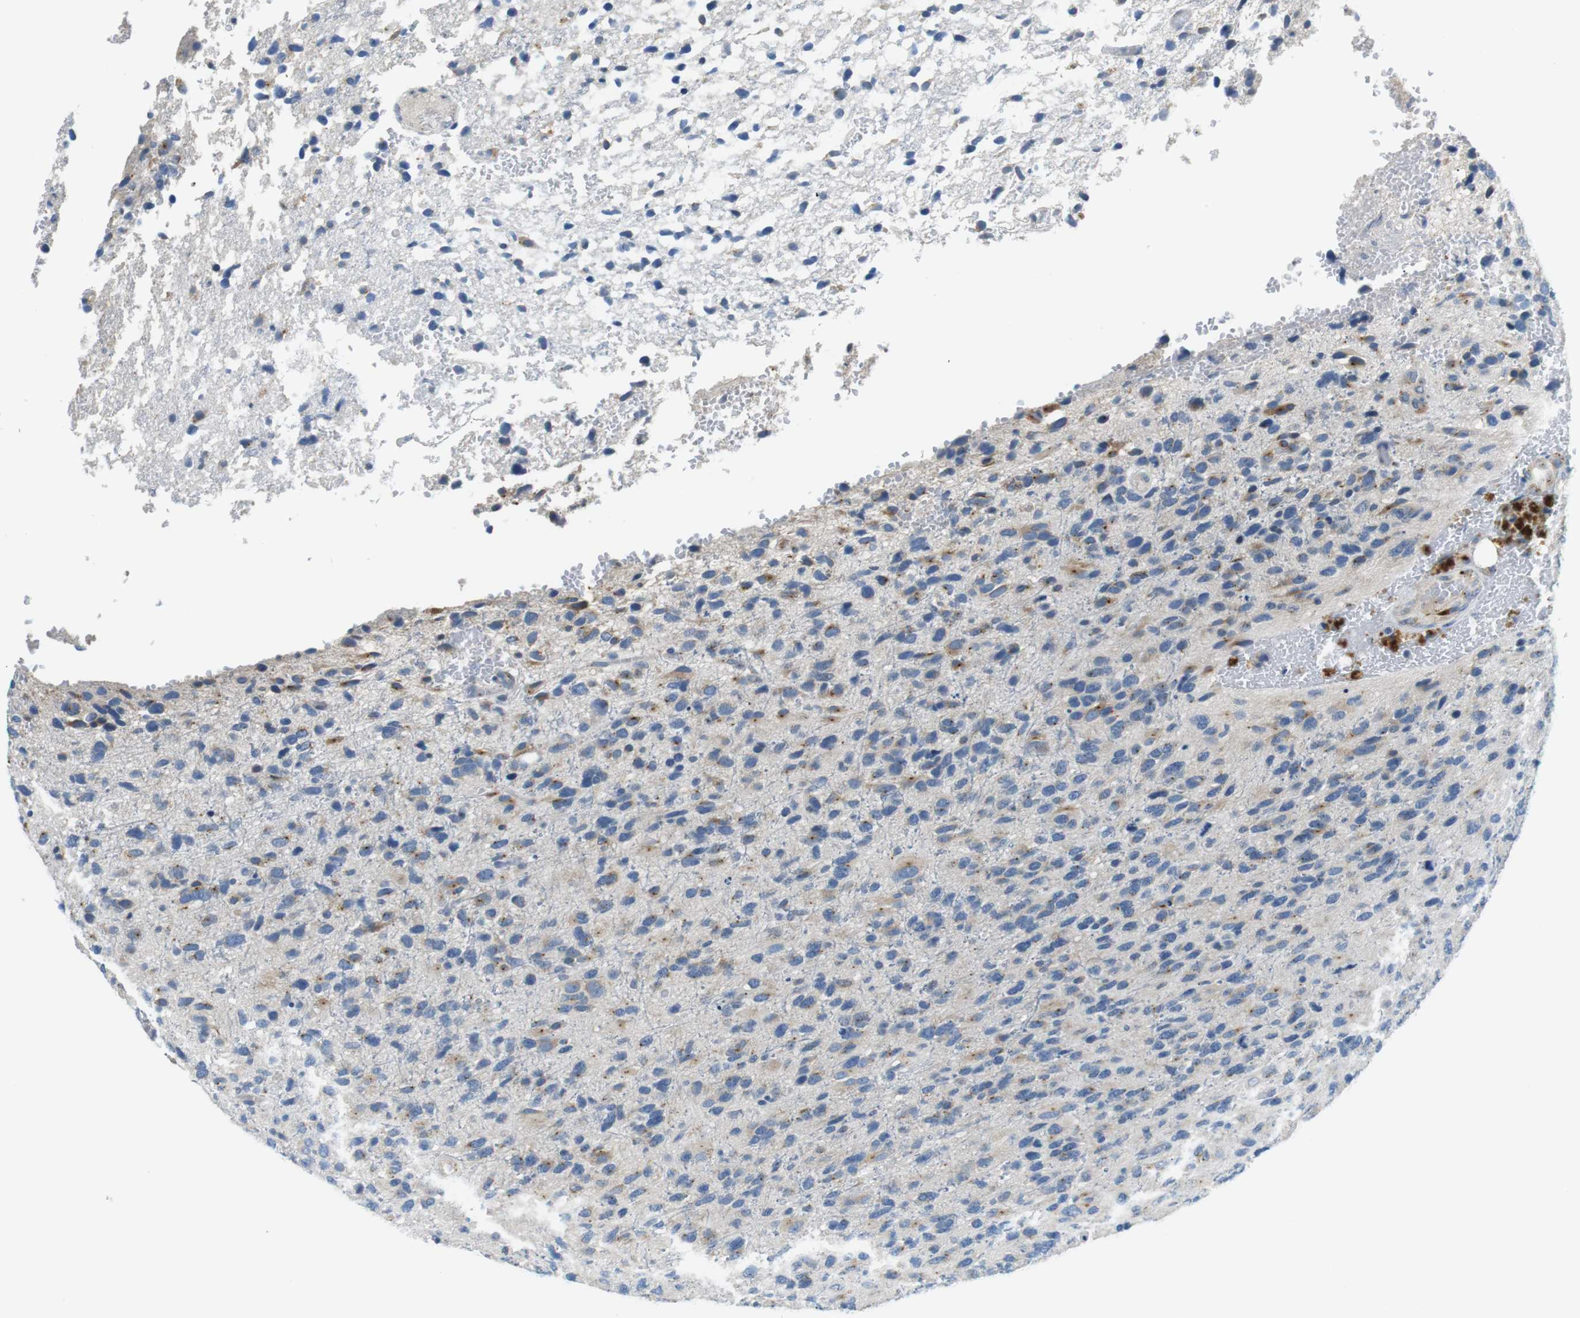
{"staining": {"intensity": "moderate", "quantity": "<25%", "location": "cytoplasmic/membranous"}, "tissue": "glioma", "cell_type": "Tumor cells", "image_type": "cancer", "snomed": [{"axis": "morphology", "description": "Glioma, malignant, High grade"}, {"axis": "topography", "description": "Brain"}], "caption": "Tumor cells show low levels of moderate cytoplasmic/membranous positivity in approximately <25% of cells in malignant glioma (high-grade). The staining was performed using DAB (3,3'-diaminobenzidine) to visualize the protein expression in brown, while the nuclei were stained in blue with hematoxylin (Magnification: 20x).", "gene": "UNC5CL", "patient": {"sex": "female", "age": 58}}